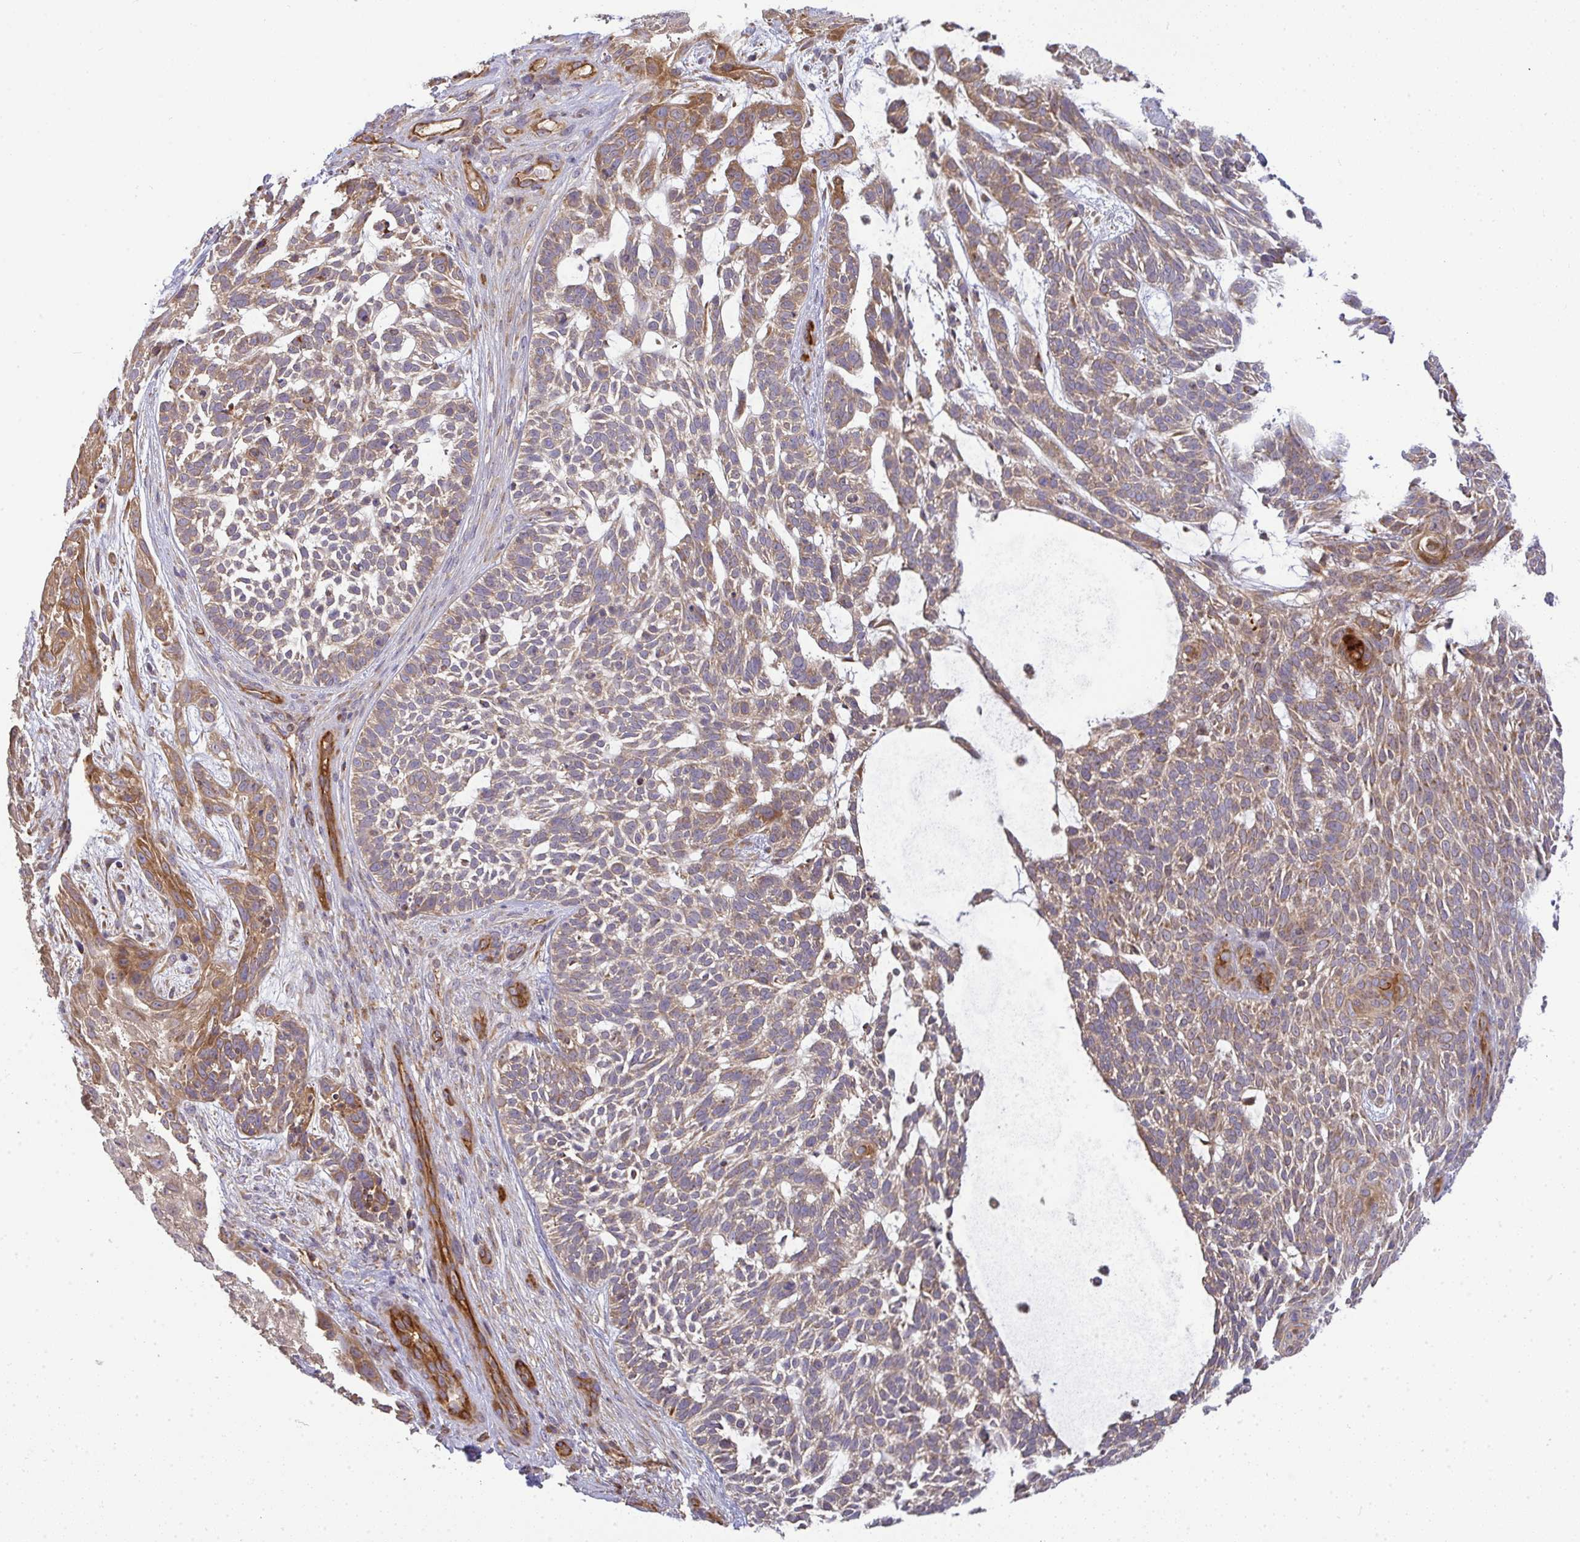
{"staining": {"intensity": "weak", "quantity": ">75%", "location": "cytoplasmic/membranous"}, "tissue": "skin cancer", "cell_type": "Tumor cells", "image_type": "cancer", "snomed": [{"axis": "morphology", "description": "Basal cell carcinoma"}, {"axis": "topography", "description": "Skin"}, {"axis": "topography", "description": "Skin, foot"}], "caption": "A photomicrograph of human skin cancer (basal cell carcinoma) stained for a protein displays weak cytoplasmic/membranous brown staining in tumor cells. (DAB (3,3'-diaminobenzidine) = brown stain, brightfield microscopy at high magnification).", "gene": "B4GALT6", "patient": {"sex": "female", "age": 77}}